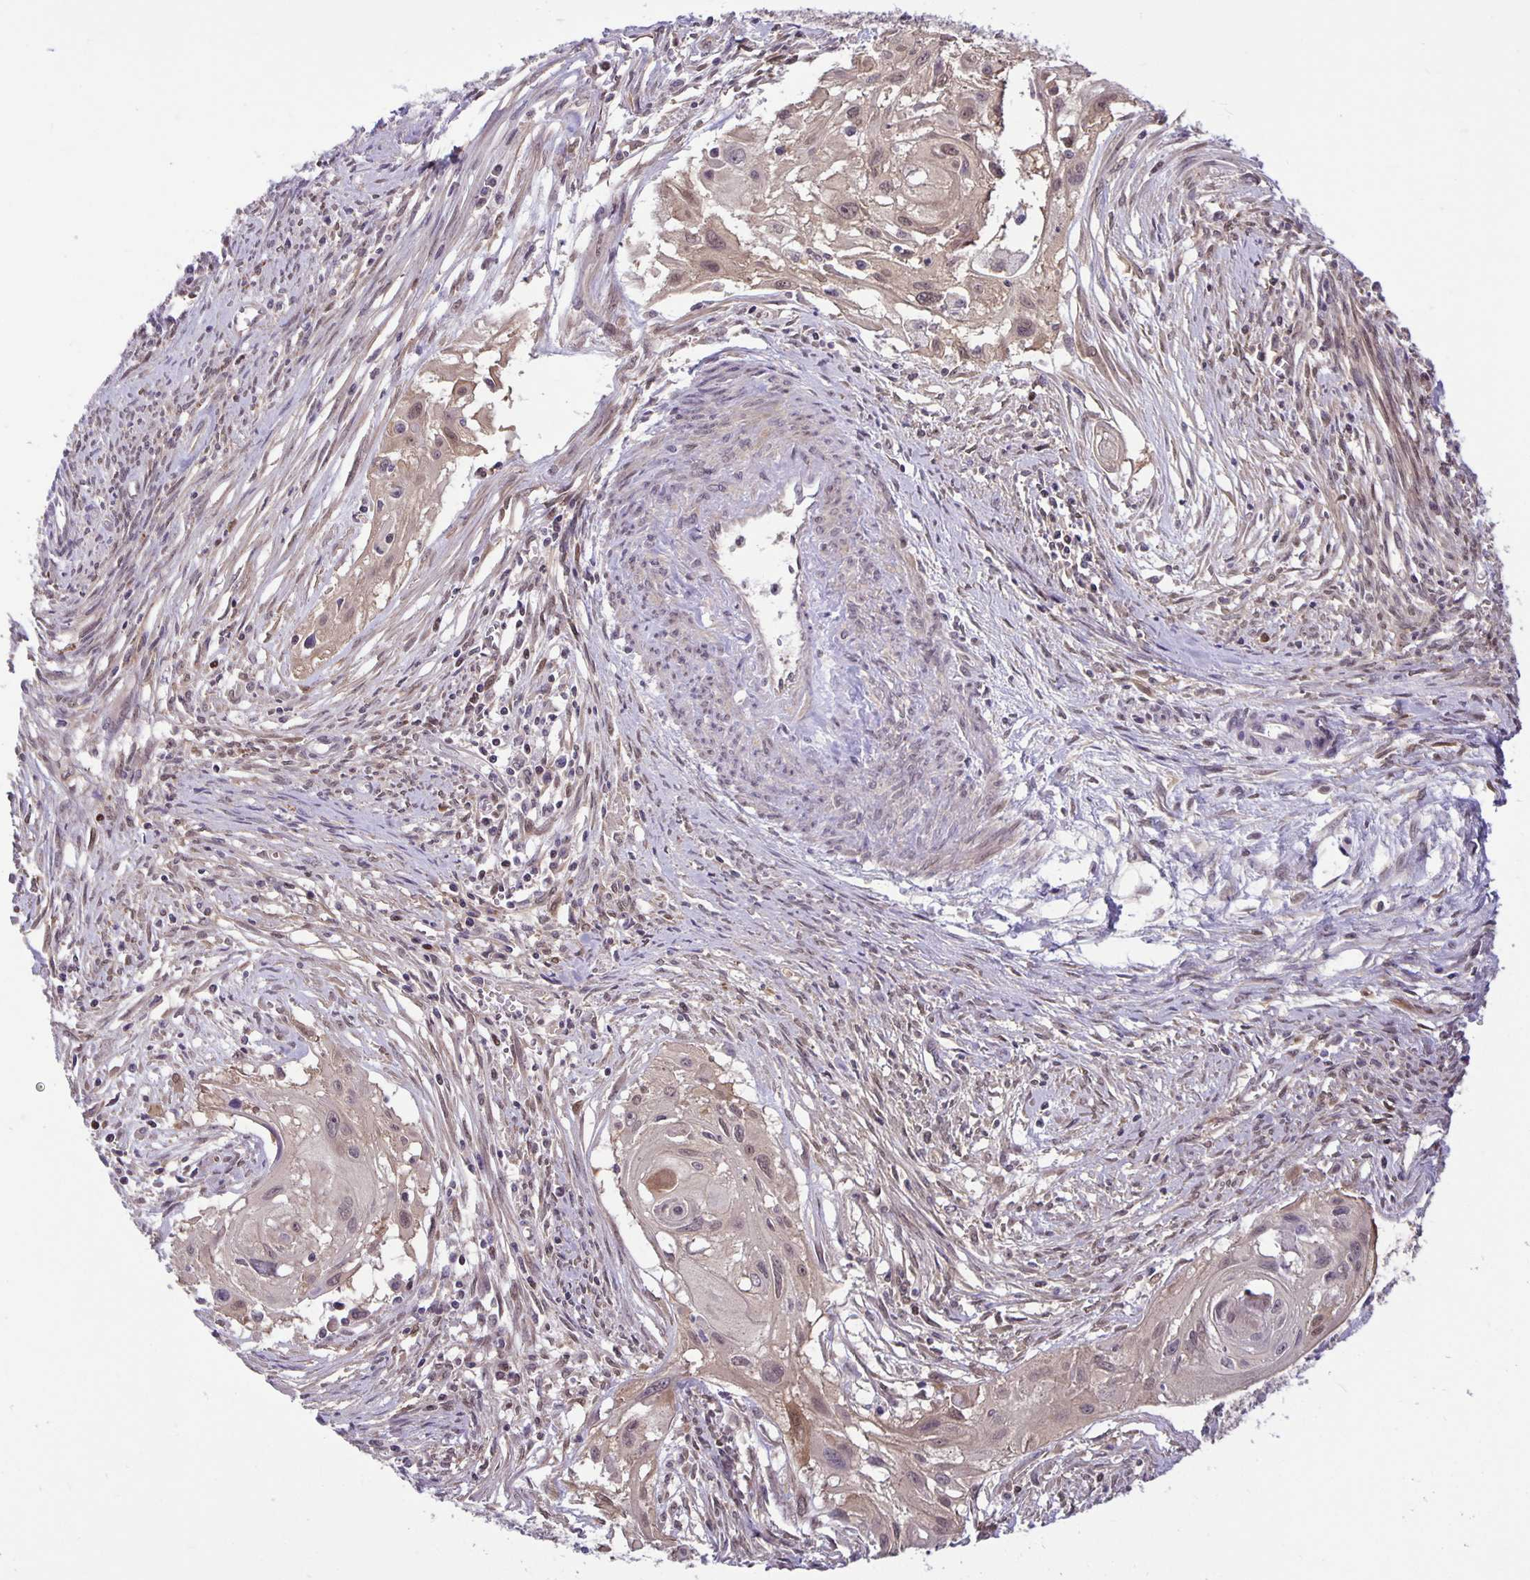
{"staining": {"intensity": "weak", "quantity": ">75%", "location": "cytoplasmic/membranous"}, "tissue": "cervical cancer", "cell_type": "Tumor cells", "image_type": "cancer", "snomed": [{"axis": "morphology", "description": "Squamous cell carcinoma, NOS"}, {"axis": "topography", "description": "Cervix"}], "caption": "IHC of human cervical squamous cell carcinoma displays low levels of weak cytoplasmic/membranous positivity in approximately >75% of tumor cells.", "gene": "TAX1BP3", "patient": {"sex": "female", "age": 49}}